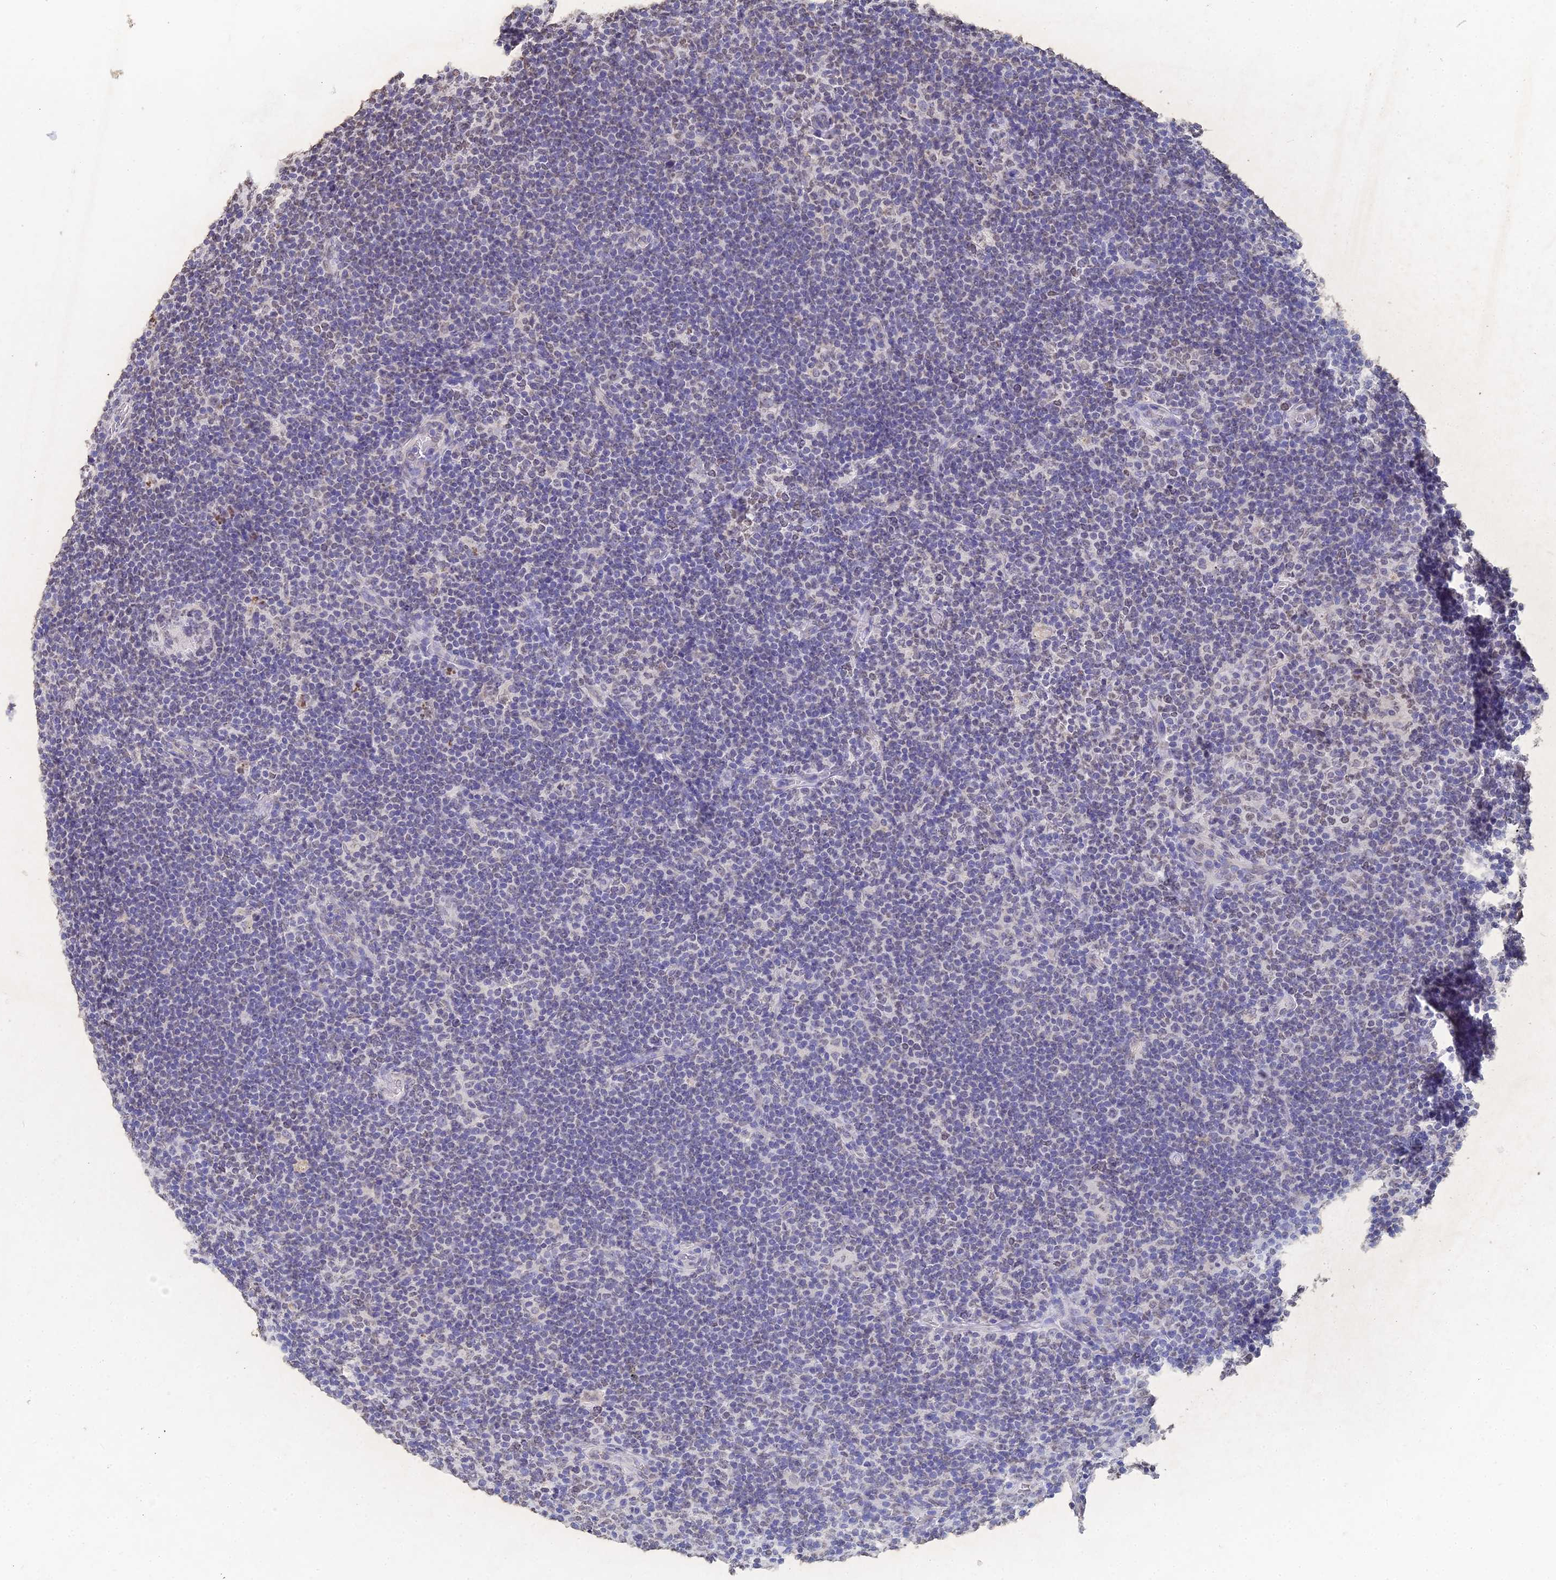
{"staining": {"intensity": "negative", "quantity": "none", "location": "none"}, "tissue": "lymphoma", "cell_type": "Tumor cells", "image_type": "cancer", "snomed": [{"axis": "morphology", "description": "Hodgkin's disease, NOS"}, {"axis": "topography", "description": "Lymph node"}], "caption": "There is no significant positivity in tumor cells of Hodgkin's disease.", "gene": "GBP3", "patient": {"sex": "female", "age": 57}}